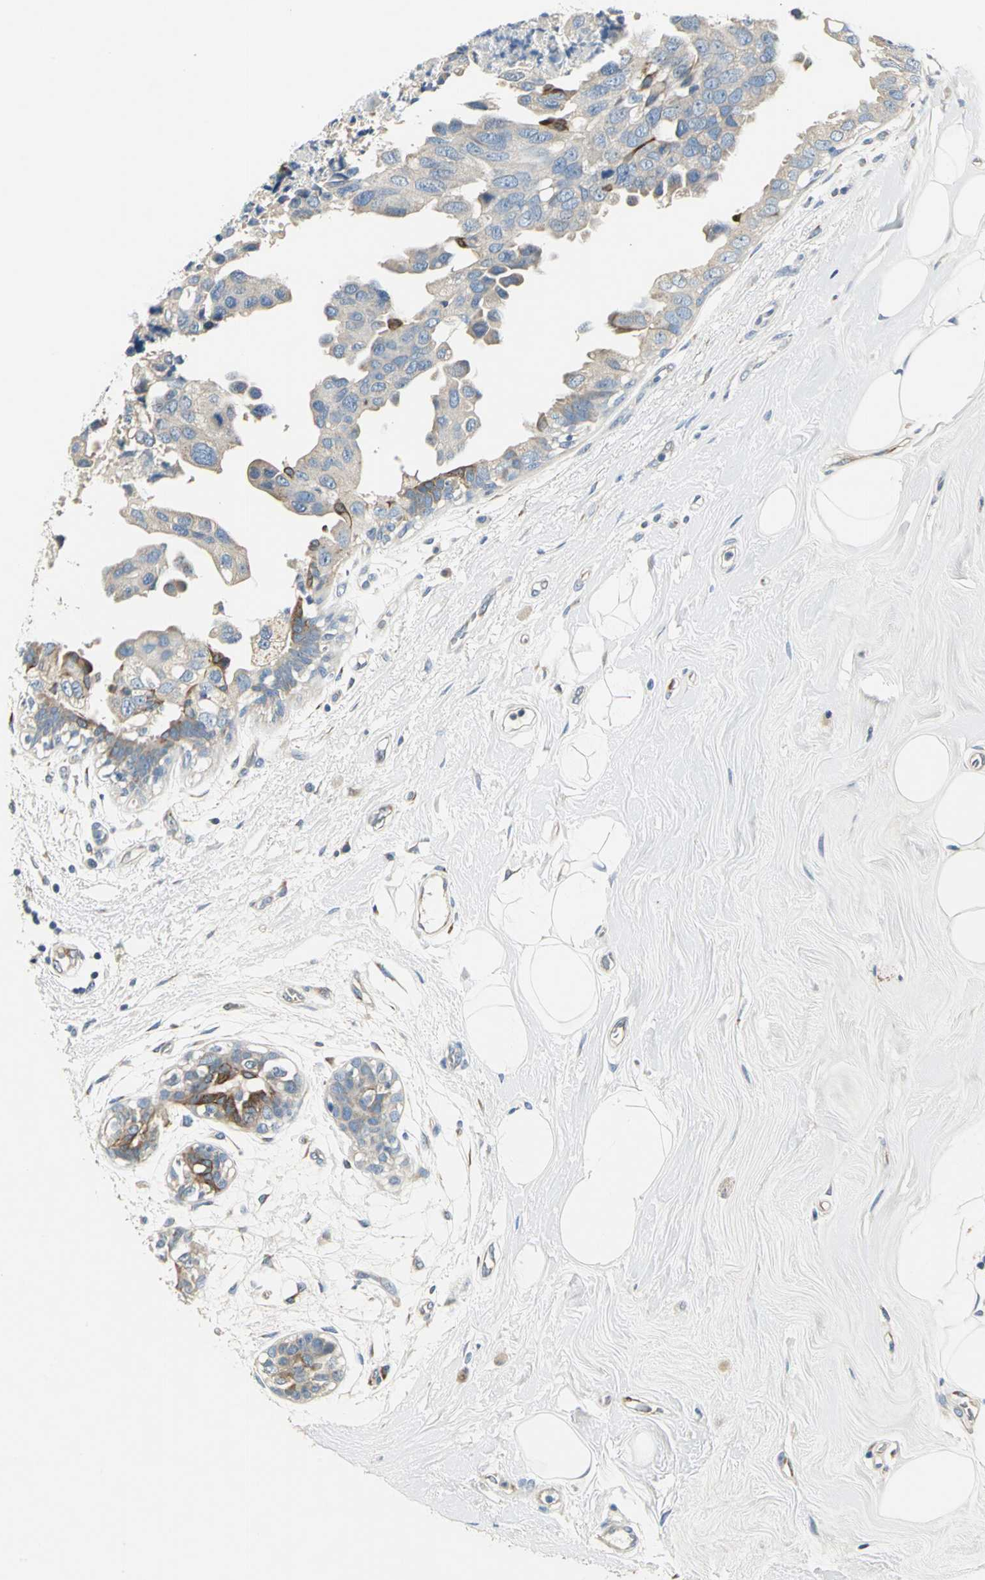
{"staining": {"intensity": "strong", "quantity": "25%-75%", "location": "cytoplasmic/membranous"}, "tissue": "breast cancer", "cell_type": "Tumor cells", "image_type": "cancer", "snomed": [{"axis": "morphology", "description": "Duct carcinoma"}, {"axis": "topography", "description": "Breast"}], "caption": "Tumor cells demonstrate high levels of strong cytoplasmic/membranous positivity in about 25%-75% of cells in breast cancer.", "gene": "B3GNT2", "patient": {"sex": "female", "age": 40}}